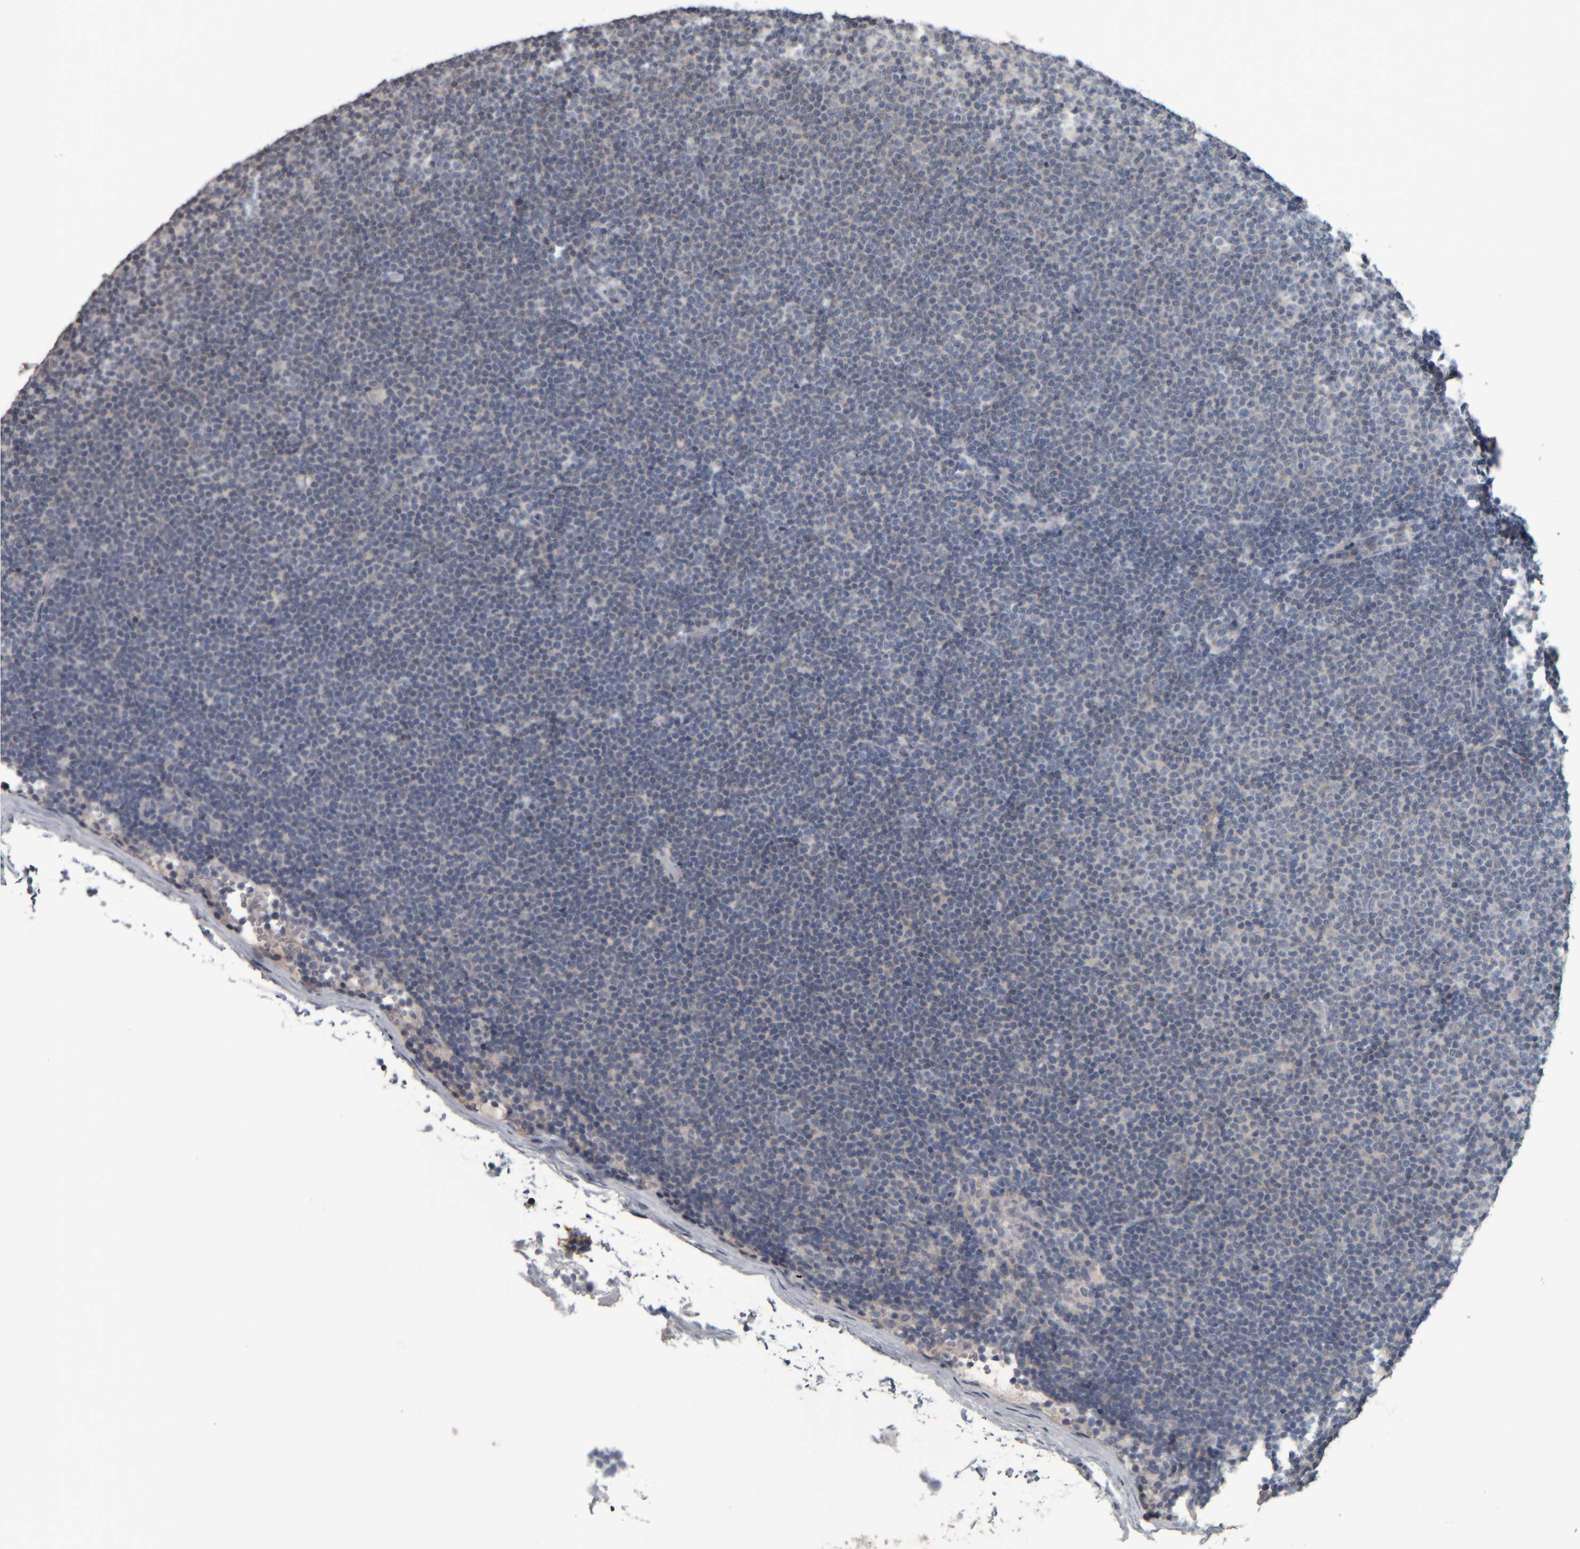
{"staining": {"intensity": "negative", "quantity": "none", "location": "none"}, "tissue": "lymphoma", "cell_type": "Tumor cells", "image_type": "cancer", "snomed": [{"axis": "morphology", "description": "Malignant lymphoma, non-Hodgkin's type, Low grade"}, {"axis": "topography", "description": "Lymph node"}], "caption": "There is no significant expression in tumor cells of low-grade malignant lymphoma, non-Hodgkin's type. (Stains: DAB immunohistochemistry with hematoxylin counter stain, Microscopy: brightfield microscopy at high magnification).", "gene": "CAVIN4", "patient": {"sex": "female", "age": 53}}